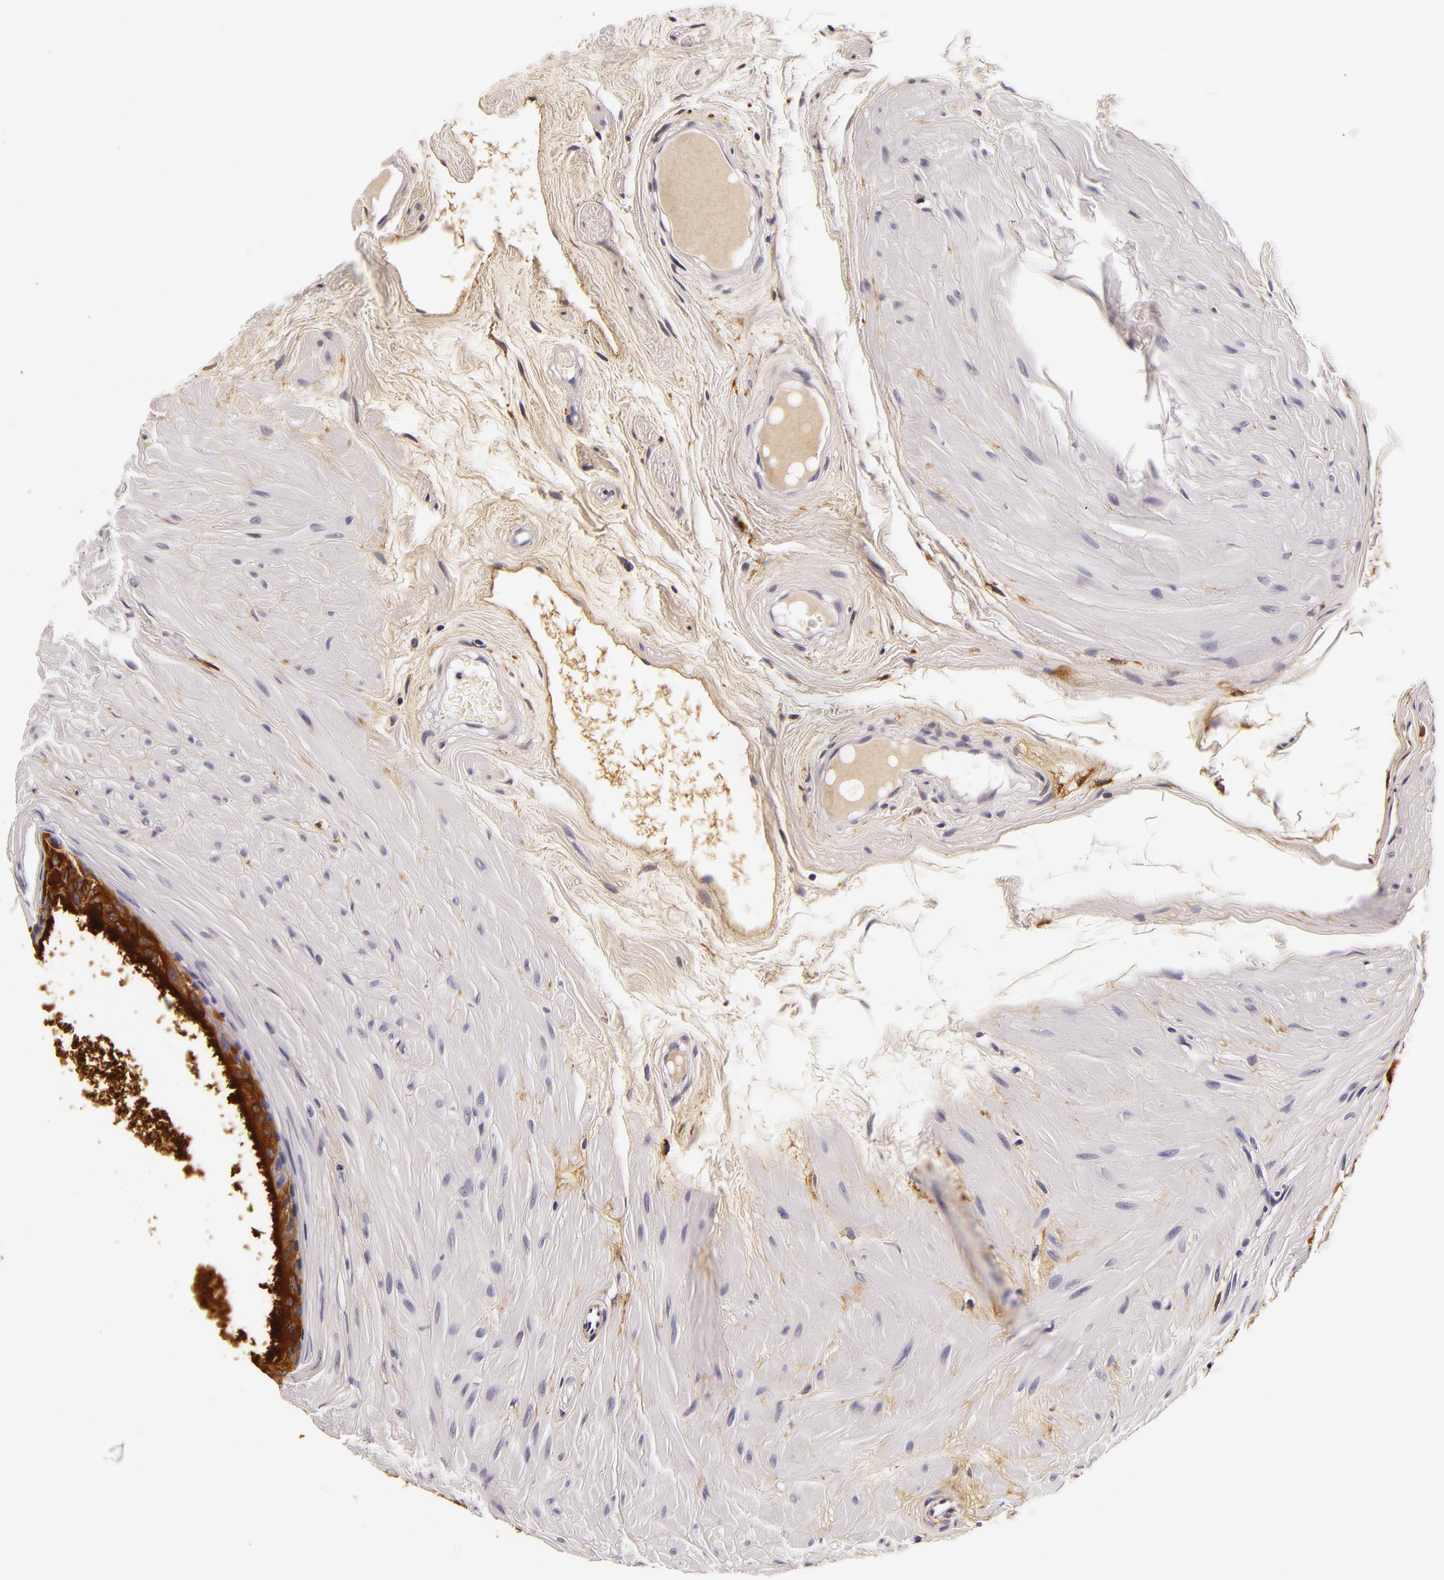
{"staining": {"intensity": "strong", "quantity": ">75%", "location": "cytoplasmic/membranous"}, "tissue": "epididymis", "cell_type": "Glandular cells", "image_type": "normal", "snomed": [{"axis": "morphology", "description": "Normal tissue, NOS"}, {"axis": "topography", "description": "Epididymis"}], "caption": "IHC of benign human epididymis exhibits high levels of strong cytoplasmic/membranous expression in approximately >75% of glandular cells. (DAB IHC, brown staining for protein, blue staining for nuclei).", "gene": "LGALS3BP", "patient": {"sex": "male", "age": 52}}